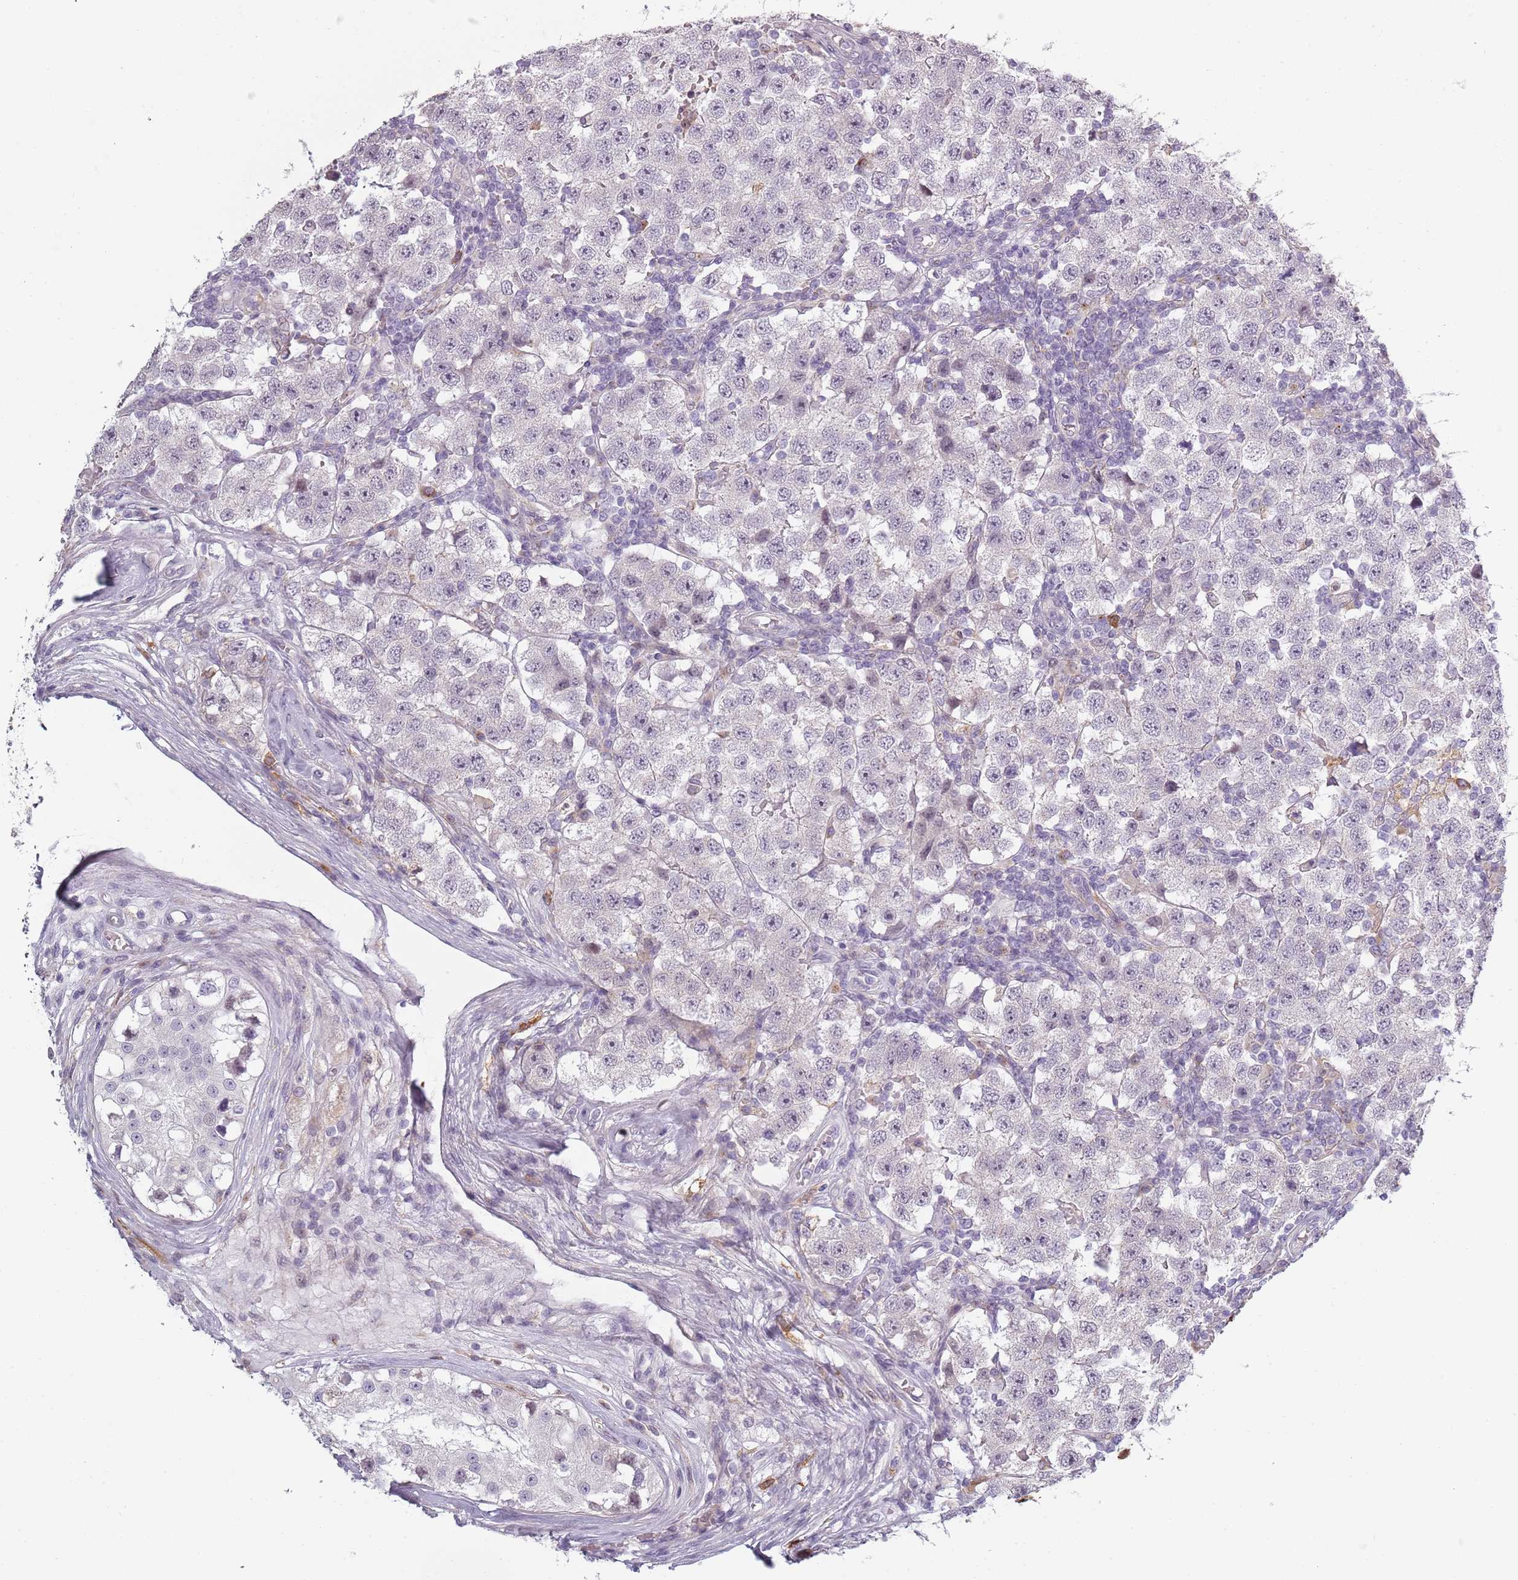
{"staining": {"intensity": "negative", "quantity": "none", "location": "none"}, "tissue": "testis cancer", "cell_type": "Tumor cells", "image_type": "cancer", "snomed": [{"axis": "morphology", "description": "Seminoma, NOS"}, {"axis": "topography", "description": "Testis"}], "caption": "Seminoma (testis) stained for a protein using IHC displays no staining tumor cells.", "gene": "CC2D2B", "patient": {"sex": "male", "age": 34}}